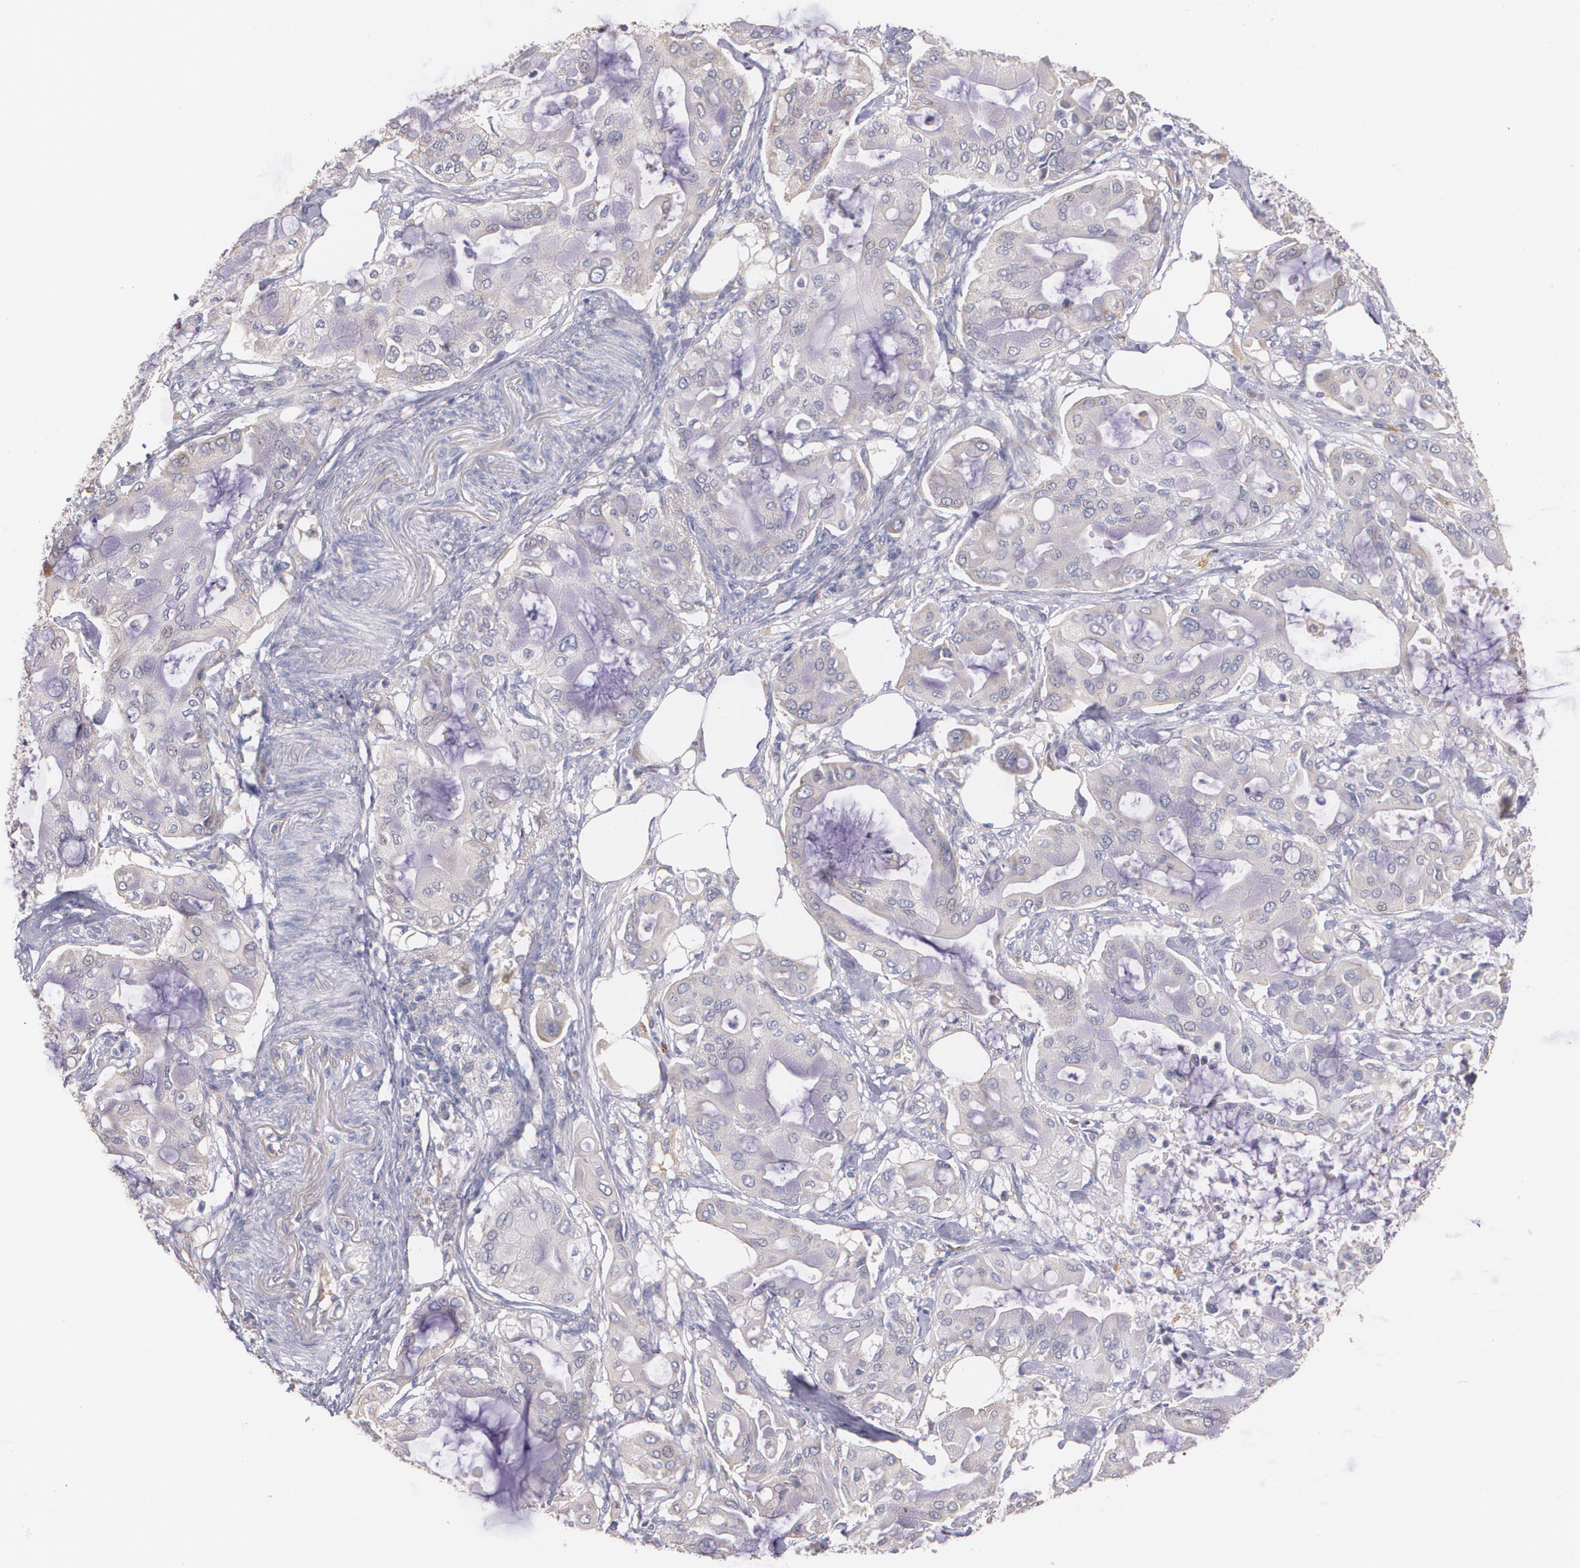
{"staining": {"intensity": "weak", "quantity": "<25%", "location": "cytoplasmic/membranous"}, "tissue": "pancreatic cancer", "cell_type": "Tumor cells", "image_type": "cancer", "snomed": [{"axis": "morphology", "description": "Adenocarcinoma, NOS"}, {"axis": "morphology", "description": "Adenocarcinoma, metastatic, NOS"}, {"axis": "topography", "description": "Lymph node"}, {"axis": "topography", "description": "Pancreas"}, {"axis": "topography", "description": "Duodenum"}], "caption": "High magnification brightfield microscopy of pancreatic cancer (adenocarcinoma) stained with DAB (3,3'-diaminobenzidine) (brown) and counterstained with hematoxylin (blue): tumor cells show no significant expression.", "gene": "AMBP", "patient": {"sex": "female", "age": 64}}